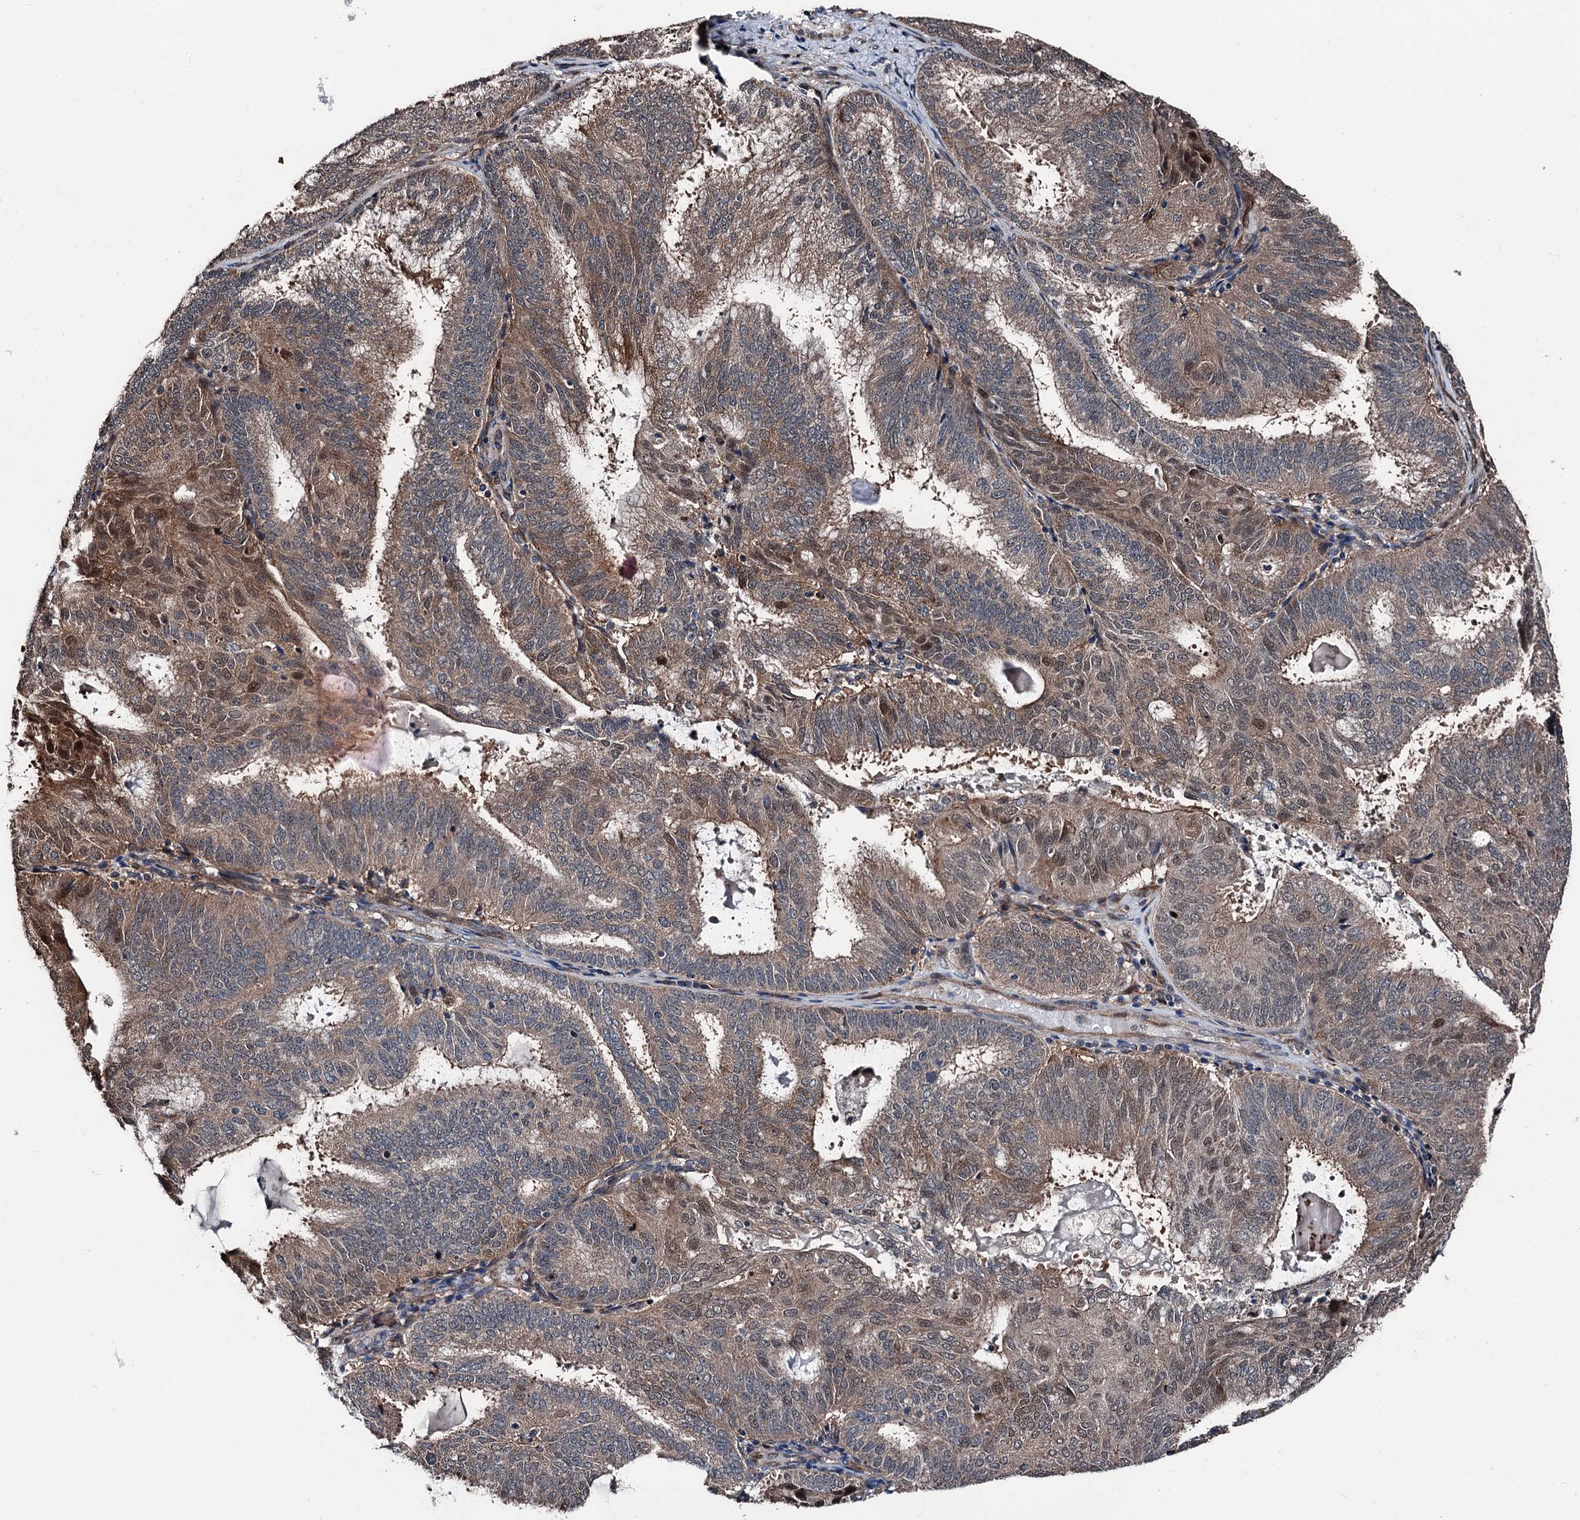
{"staining": {"intensity": "moderate", "quantity": ">75%", "location": "cytoplasmic/membranous"}, "tissue": "endometrial cancer", "cell_type": "Tumor cells", "image_type": "cancer", "snomed": [{"axis": "morphology", "description": "Adenocarcinoma, NOS"}, {"axis": "topography", "description": "Endometrium"}], "caption": "Immunohistochemistry micrograph of neoplastic tissue: endometrial adenocarcinoma stained using IHC displays medium levels of moderate protein expression localized specifically in the cytoplasmic/membranous of tumor cells, appearing as a cytoplasmic/membranous brown color.", "gene": "PSMD13", "patient": {"sex": "female", "age": 49}}